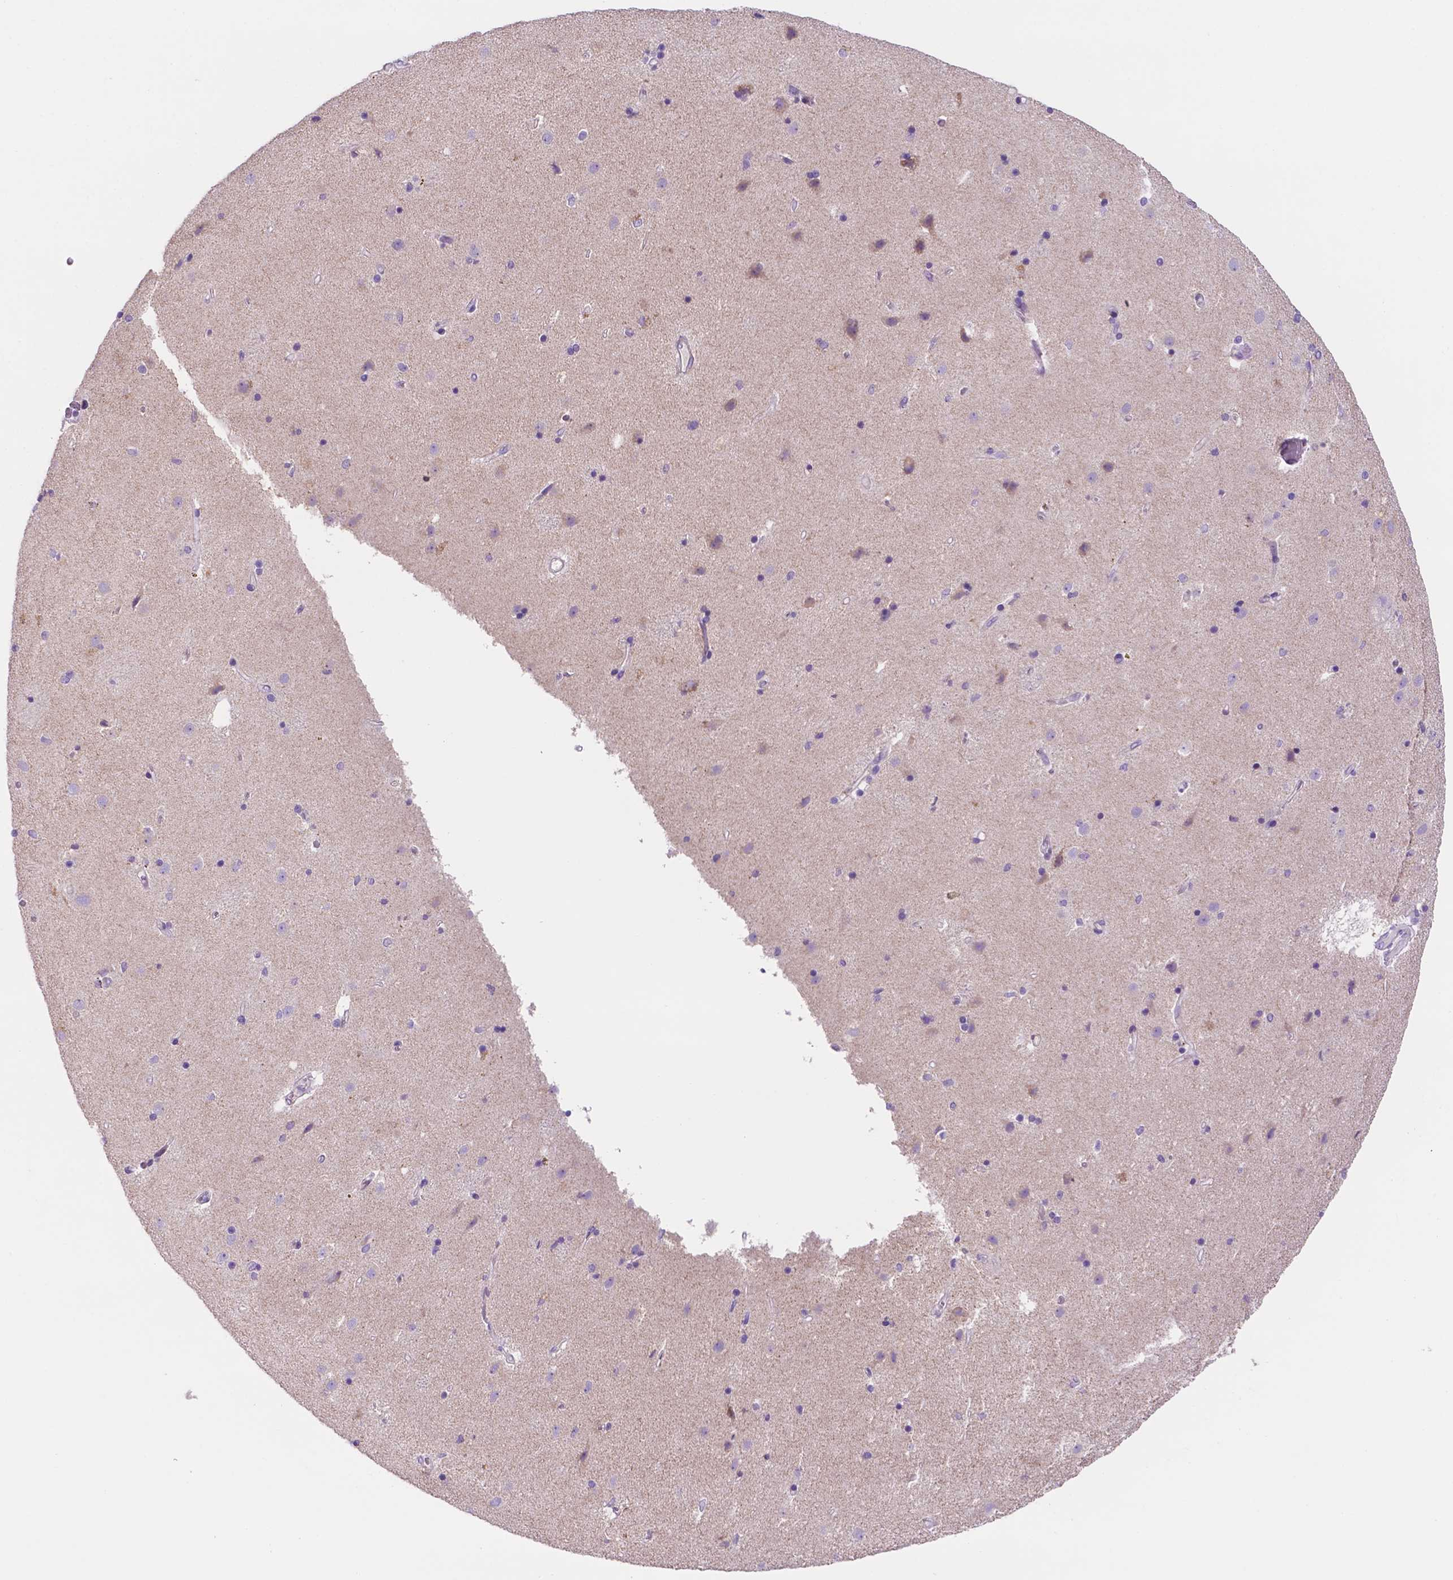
{"staining": {"intensity": "negative", "quantity": "none", "location": "none"}, "tissue": "caudate", "cell_type": "Glial cells", "image_type": "normal", "snomed": [{"axis": "morphology", "description": "Normal tissue, NOS"}, {"axis": "topography", "description": "Lateral ventricle wall"}], "caption": "This is an immunohistochemistry (IHC) micrograph of normal caudate. There is no positivity in glial cells.", "gene": "CEACAM7", "patient": {"sex": "female", "age": 71}}